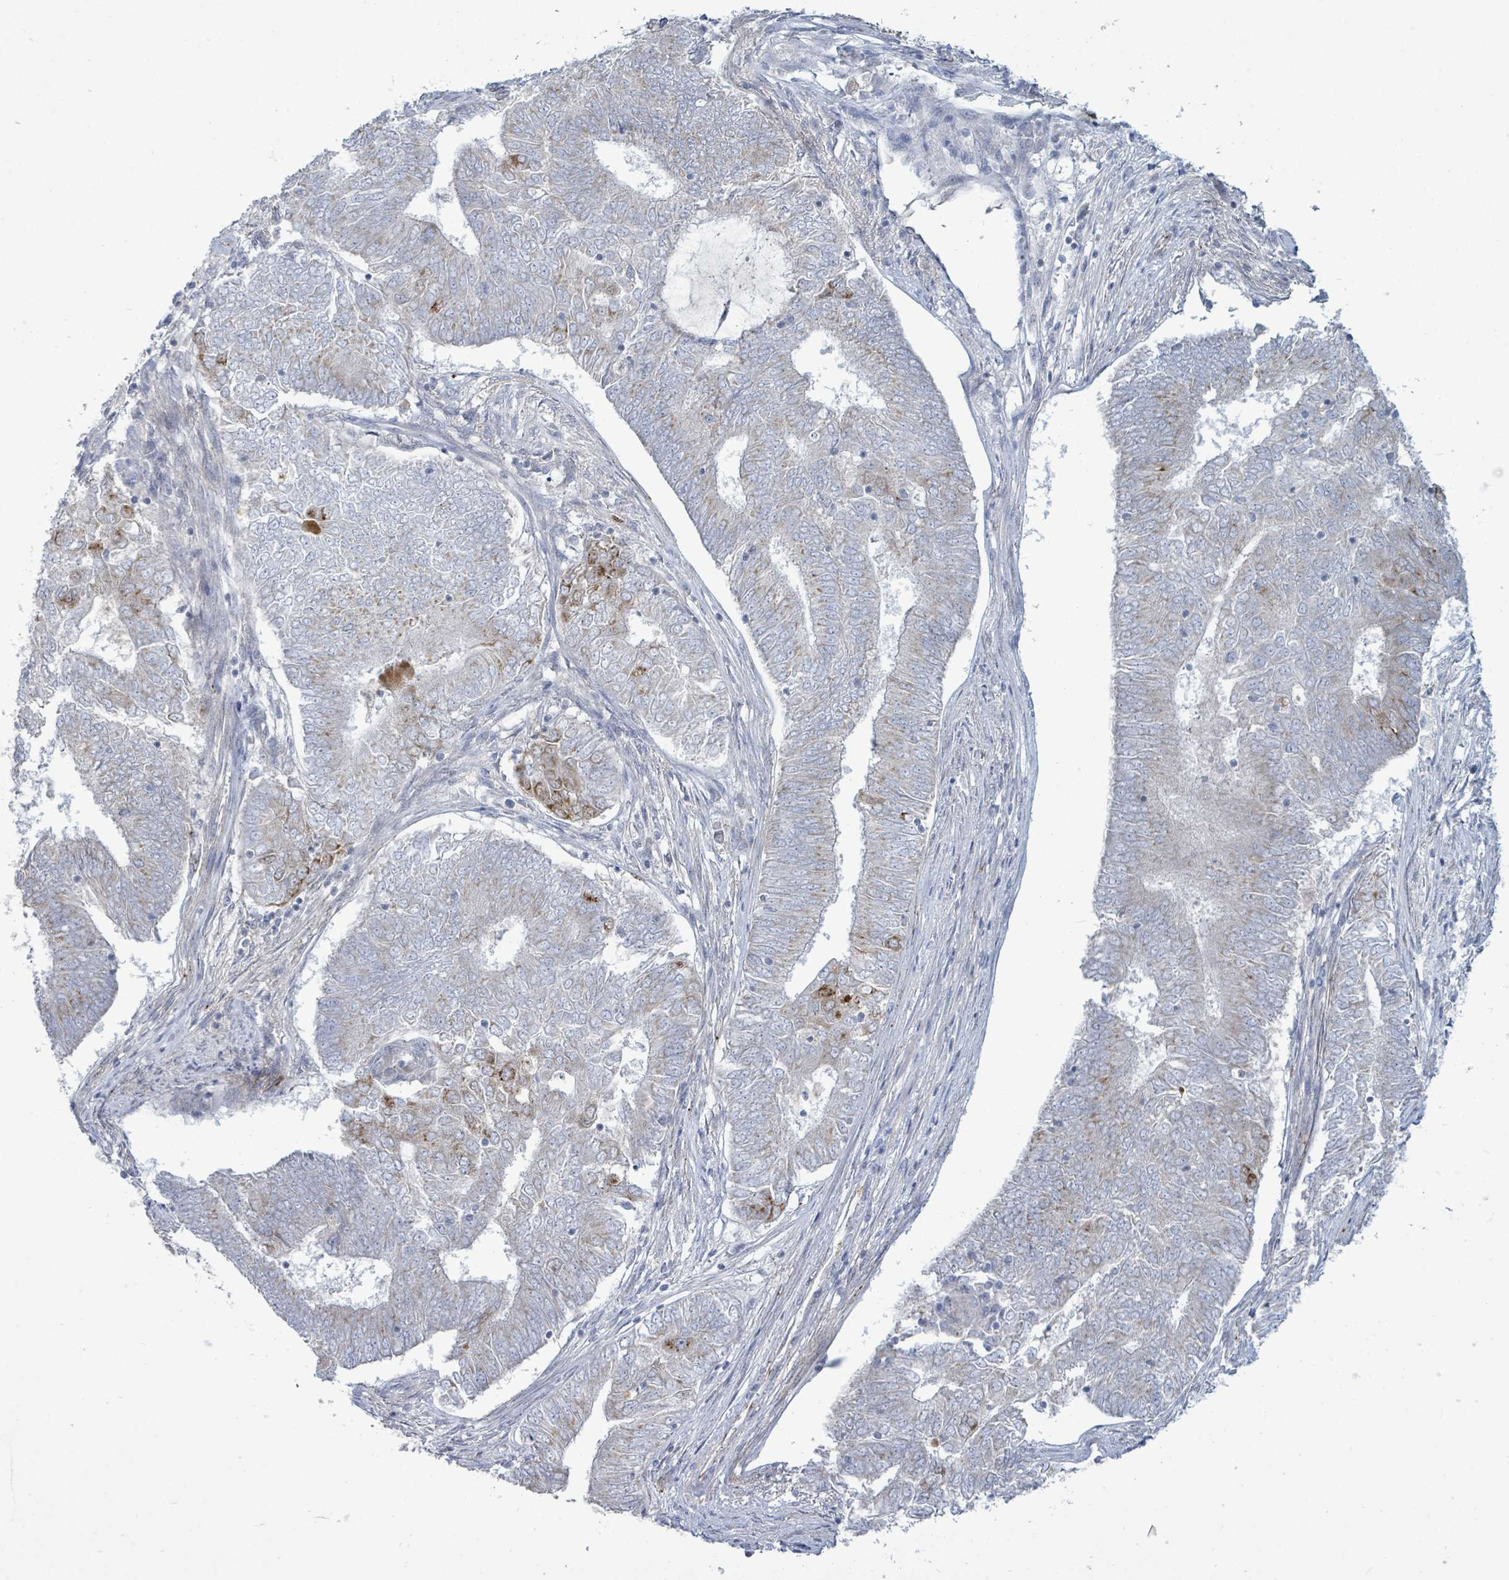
{"staining": {"intensity": "moderate", "quantity": "<25%", "location": "cytoplasmic/membranous"}, "tissue": "endometrial cancer", "cell_type": "Tumor cells", "image_type": "cancer", "snomed": [{"axis": "morphology", "description": "Adenocarcinoma, NOS"}, {"axis": "topography", "description": "Endometrium"}], "caption": "Endometrial cancer stained with DAB (3,3'-diaminobenzidine) immunohistochemistry (IHC) demonstrates low levels of moderate cytoplasmic/membranous positivity in about <25% of tumor cells. The protein is shown in brown color, while the nuclei are stained blue.", "gene": "ZFPM1", "patient": {"sex": "female", "age": 62}}